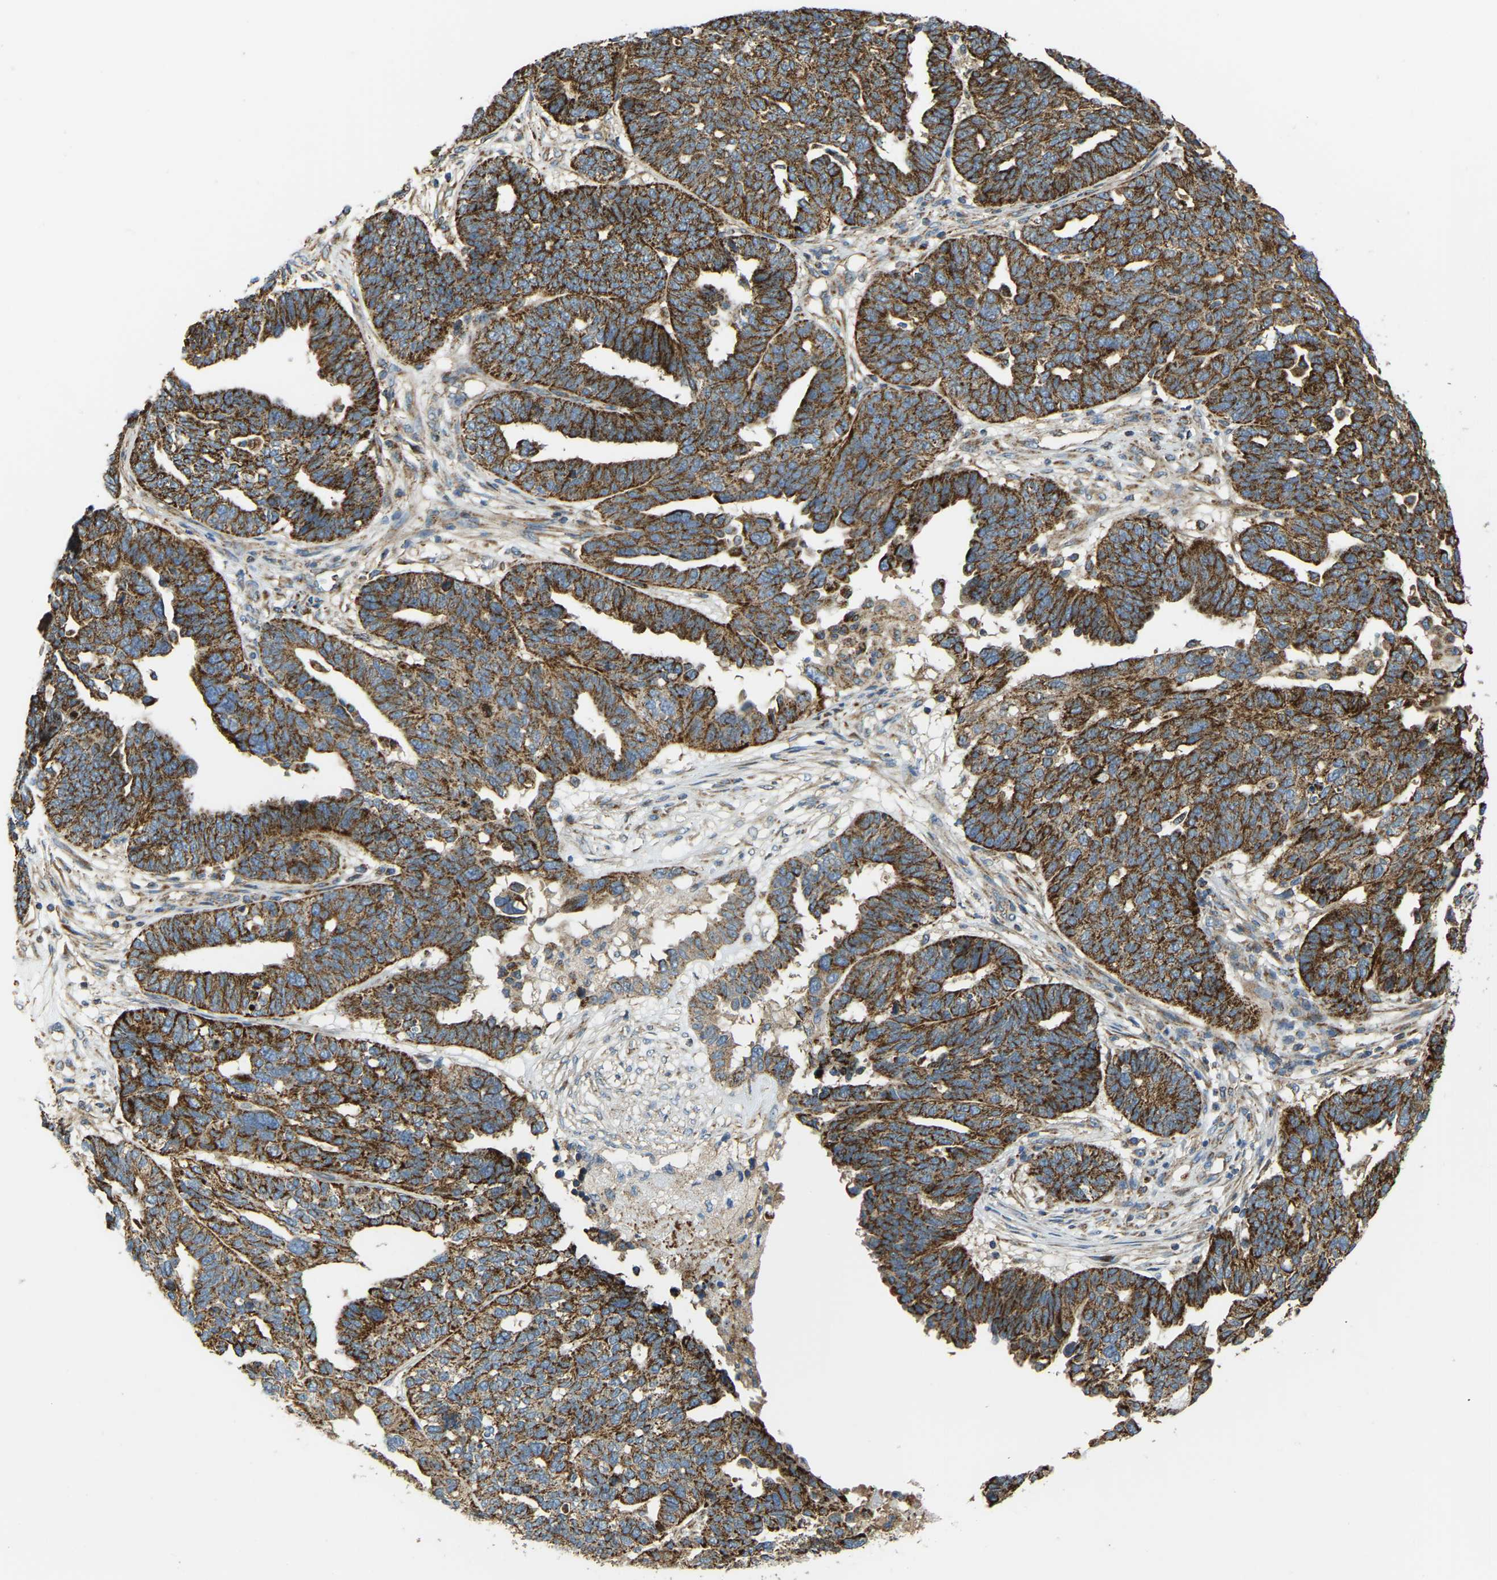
{"staining": {"intensity": "strong", "quantity": ">75%", "location": "cytoplasmic/membranous"}, "tissue": "ovarian cancer", "cell_type": "Tumor cells", "image_type": "cancer", "snomed": [{"axis": "morphology", "description": "Cystadenocarcinoma, serous, NOS"}, {"axis": "topography", "description": "Ovary"}], "caption": "Immunohistochemistry (IHC) of human ovarian cancer (serous cystadenocarcinoma) shows high levels of strong cytoplasmic/membranous staining in about >75% of tumor cells. (IHC, brightfield microscopy, high magnification).", "gene": "PSMD7", "patient": {"sex": "female", "age": 59}}